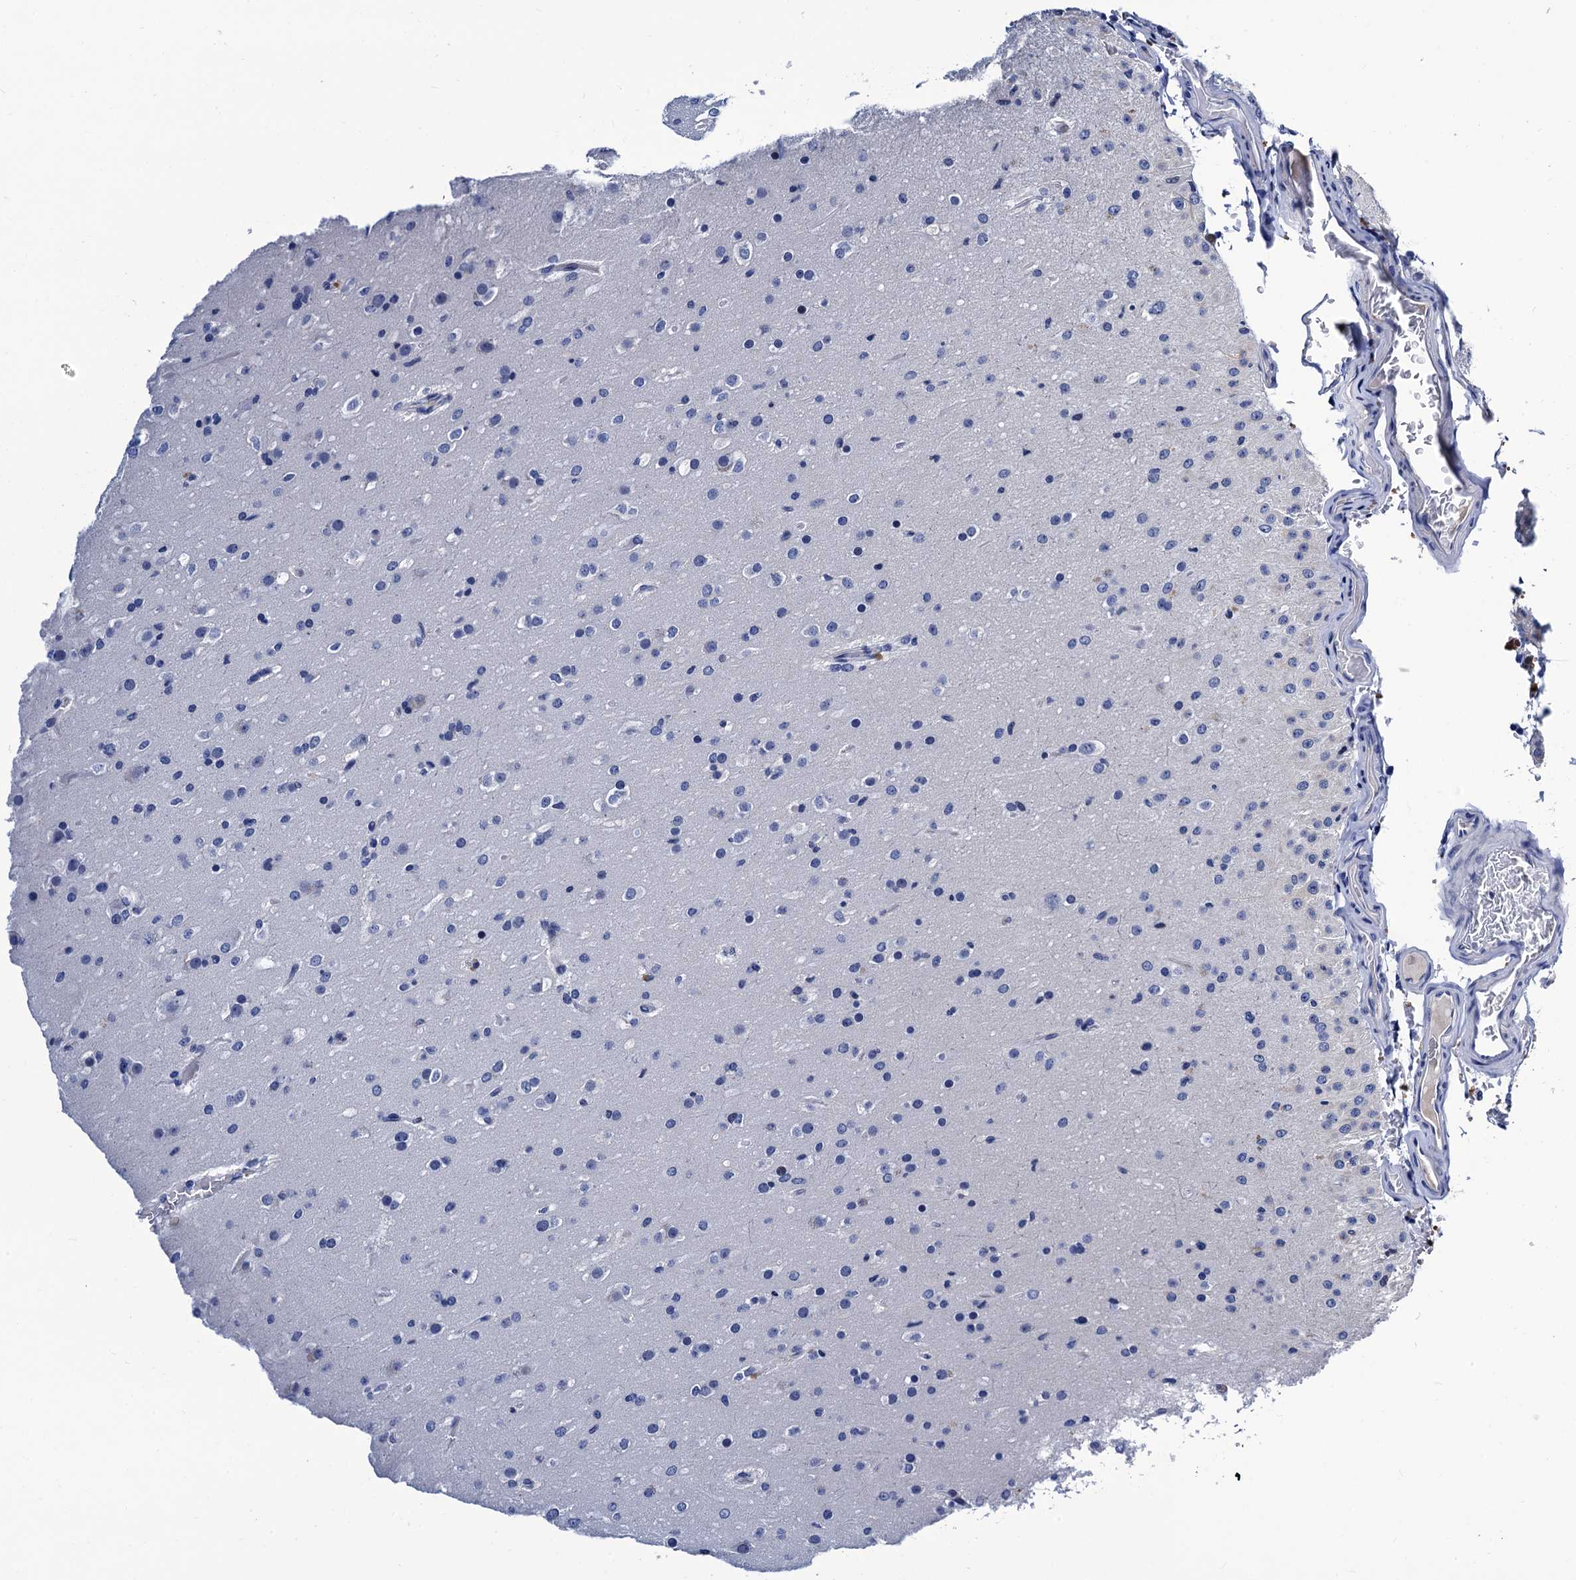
{"staining": {"intensity": "negative", "quantity": "none", "location": "none"}, "tissue": "glioma", "cell_type": "Tumor cells", "image_type": "cancer", "snomed": [{"axis": "morphology", "description": "Glioma, malignant, Low grade"}, {"axis": "topography", "description": "Brain"}], "caption": "High power microscopy histopathology image of an immunohistochemistry histopathology image of malignant glioma (low-grade), revealing no significant positivity in tumor cells.", "gene": "LRRC30", "patient": {"sex": "male", "age": 65}}